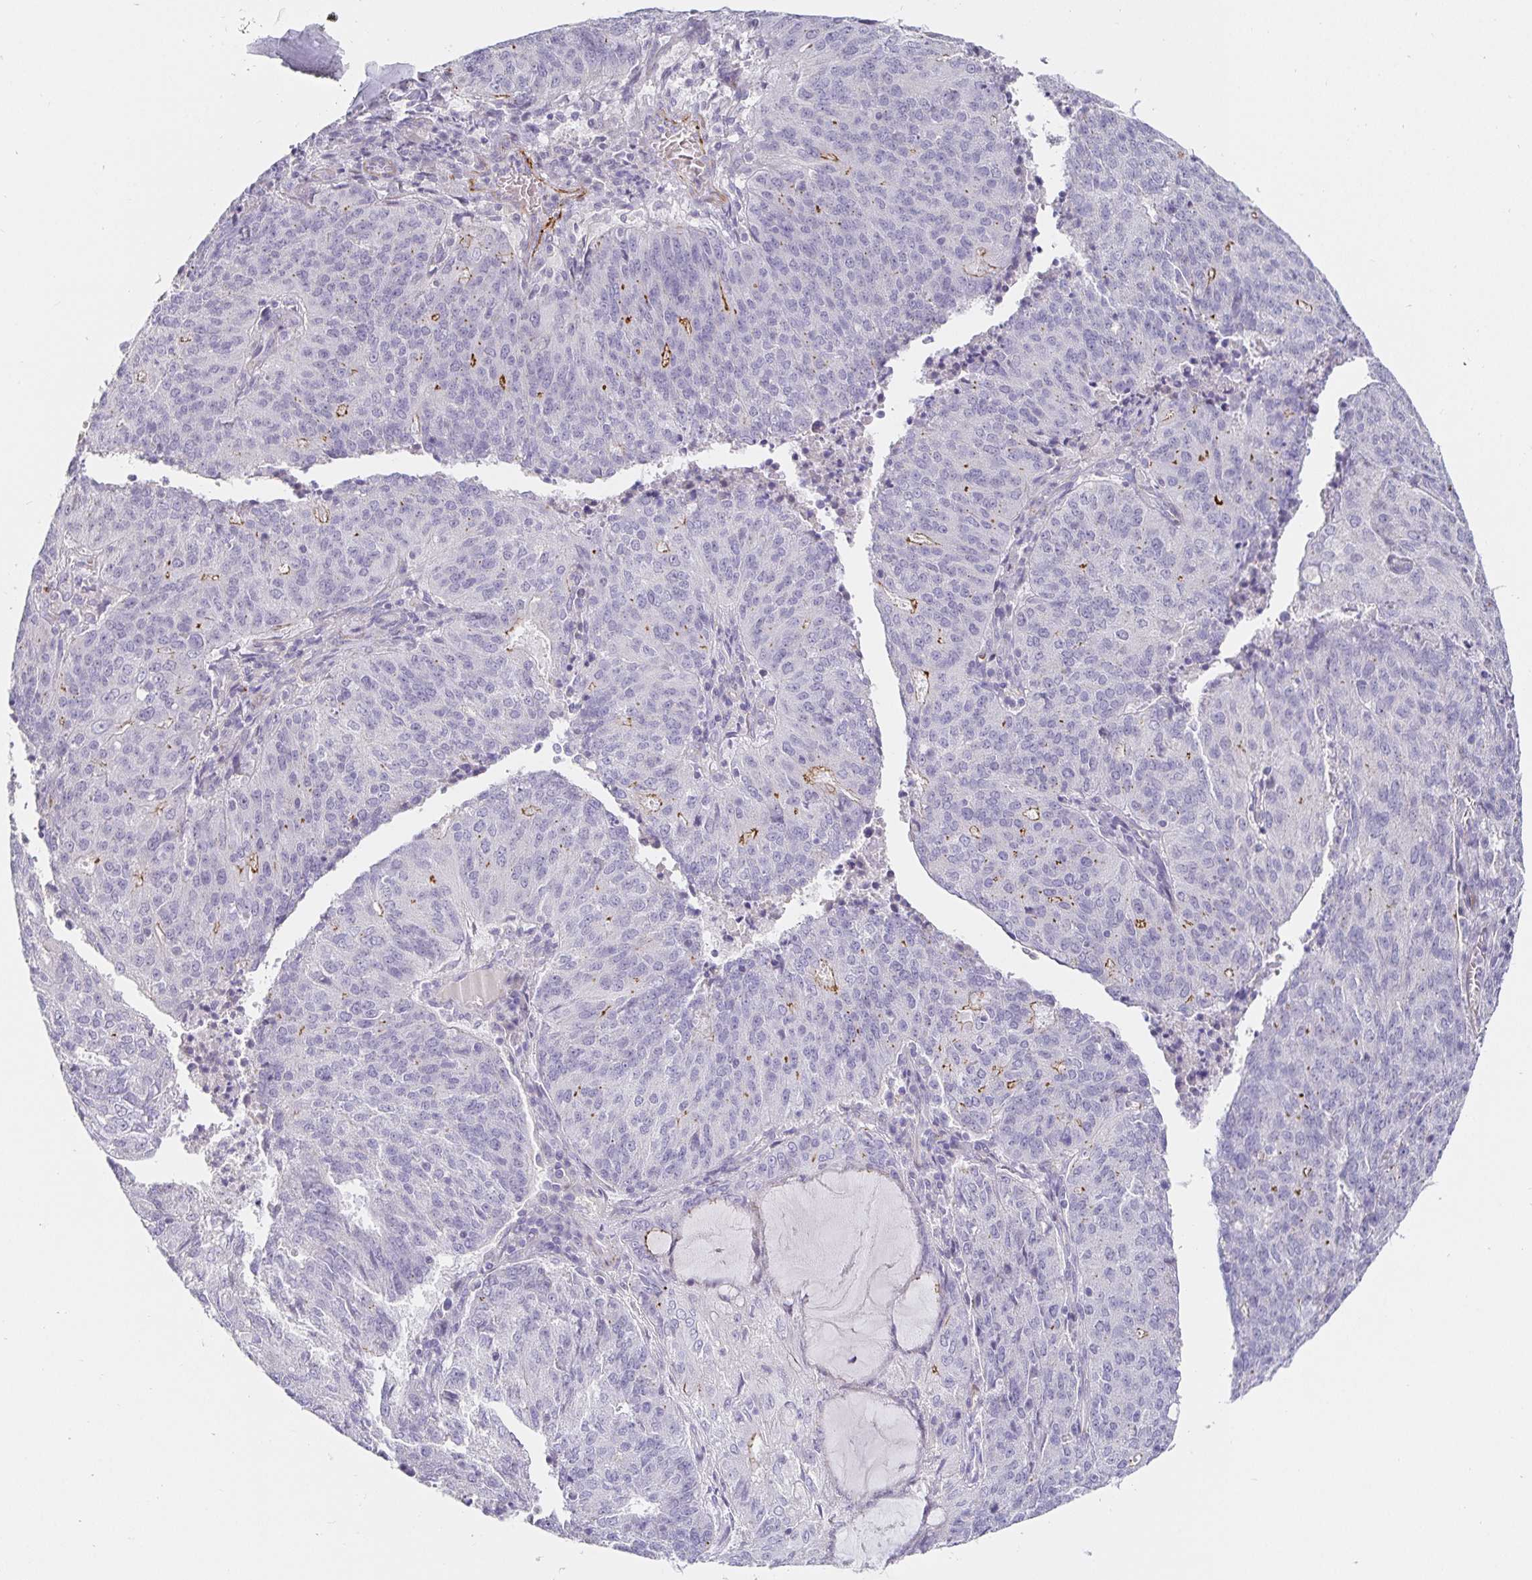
{"staining": {"intensity": "moderate", "quantity": "<25%", "location": "cytoplasmic/membranous"}, "tissue": "endometrial cancer", "cell_type": "Tumor cells", "image_type": "cancer", "snomed": [{"axis": "morphology", "description": "Adenocarcinoma, NOS"}, {"axis": "topography", "description": "Endometrium"}], "caption": "Immunohistochemical staining of endometrial cancer (adenocarcinoma) exhibits low levels of moderate cytoplasmic/membranous expression in about <25% of tumor cells. The protein of interest is shown in brown color, while the nuclei are stained blue.", "gene": "PDX1", "patient": {"sex": "female", "age": 82}}